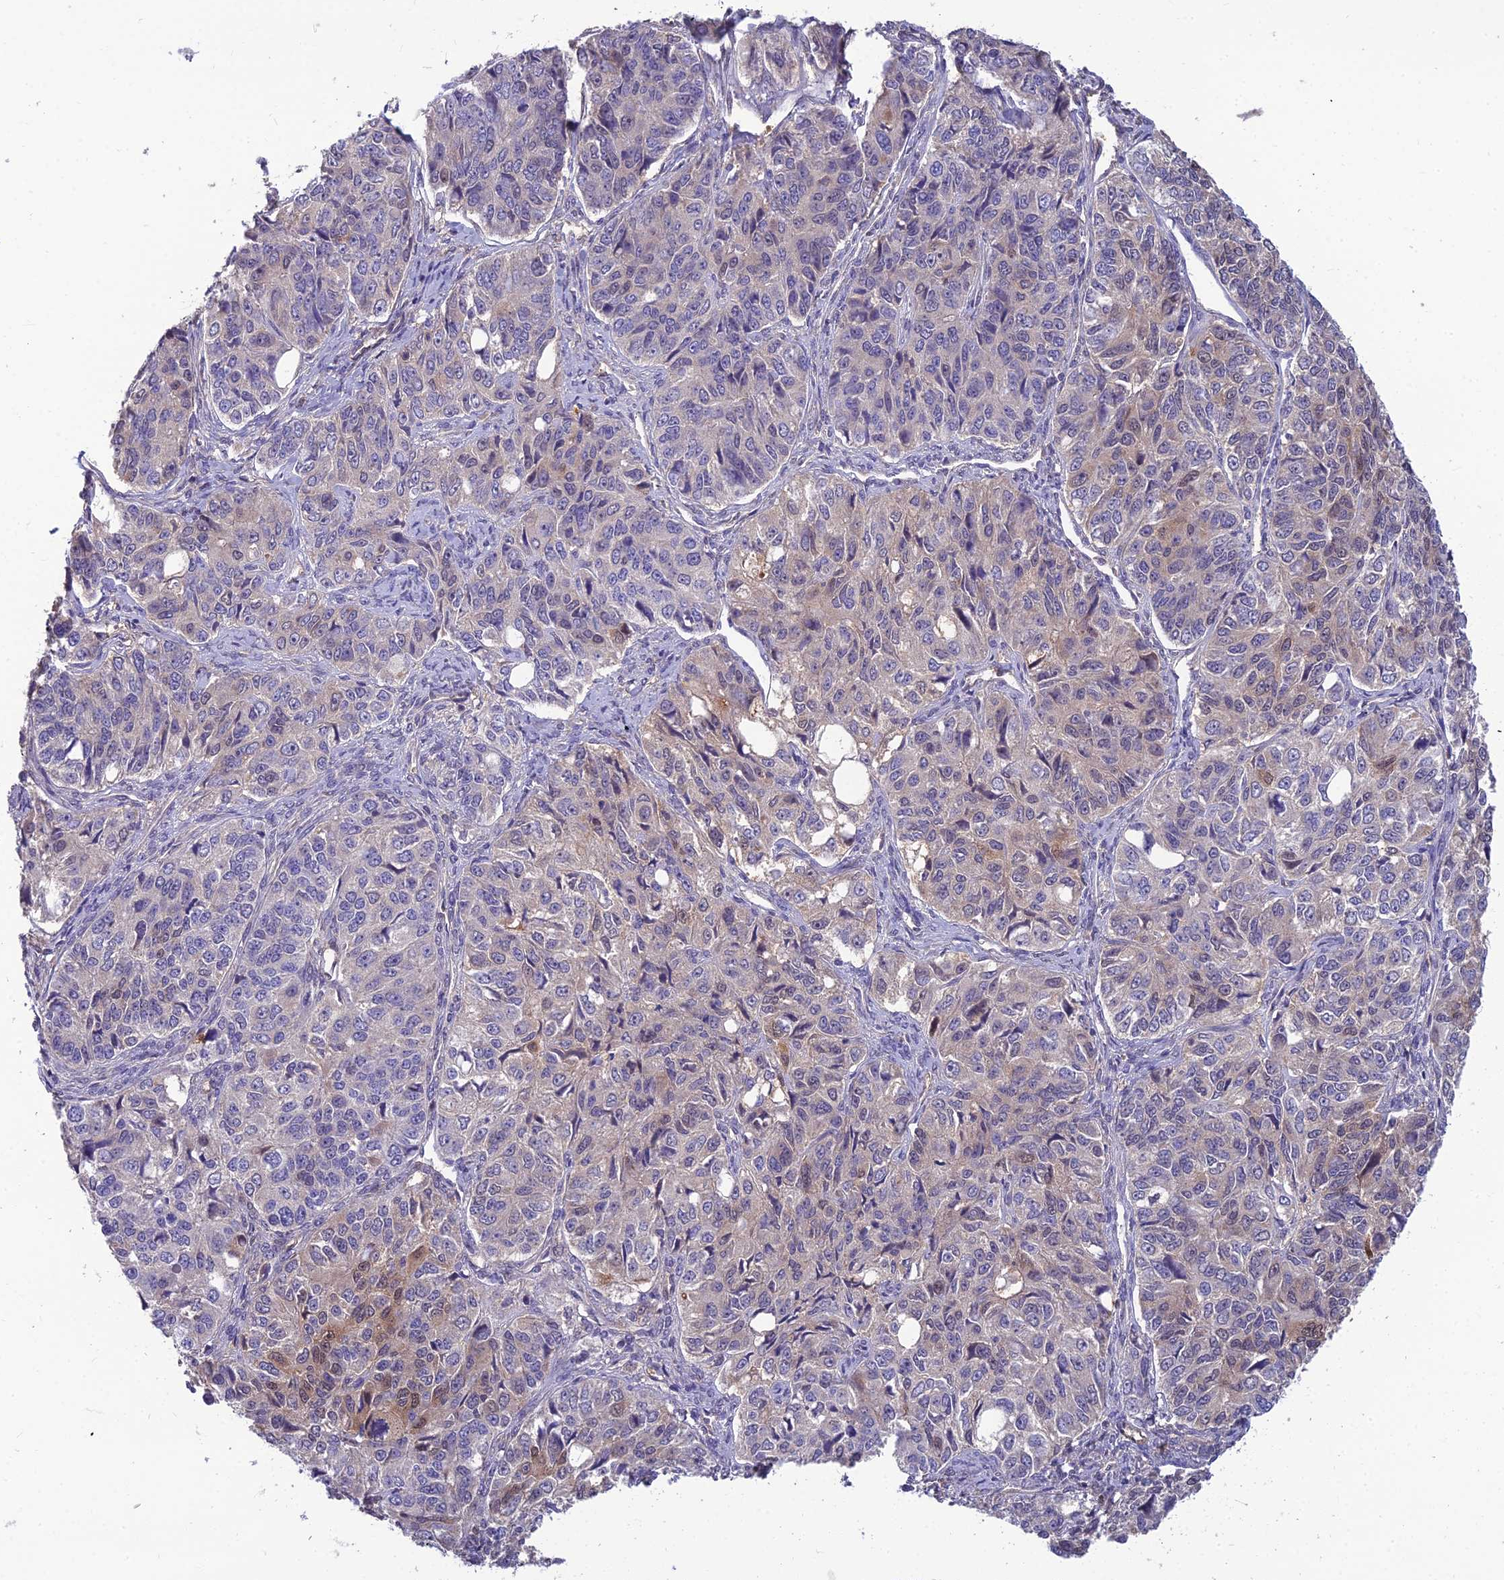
{"staining": {"intensity": "weak", "quantity": "<25%", "location": "cytoplasmic/membranous,nuclear"}, "tissue": "ovarian cancer", "cell_type": "Tumor cells", "image_type": "cancer", "snomed": [{"axis": "morphology", "description": "Carcinoma, endometroid"}, {"axis": "topography", "description": "Ovary"}], "caption": "A histopathology image of human ovarian endometroid carcinoma is negative for staining in tumor cells. Nuclei are stained in blue.", "gene": "MVD", "patient": {"sex": "female", "age": 51}}